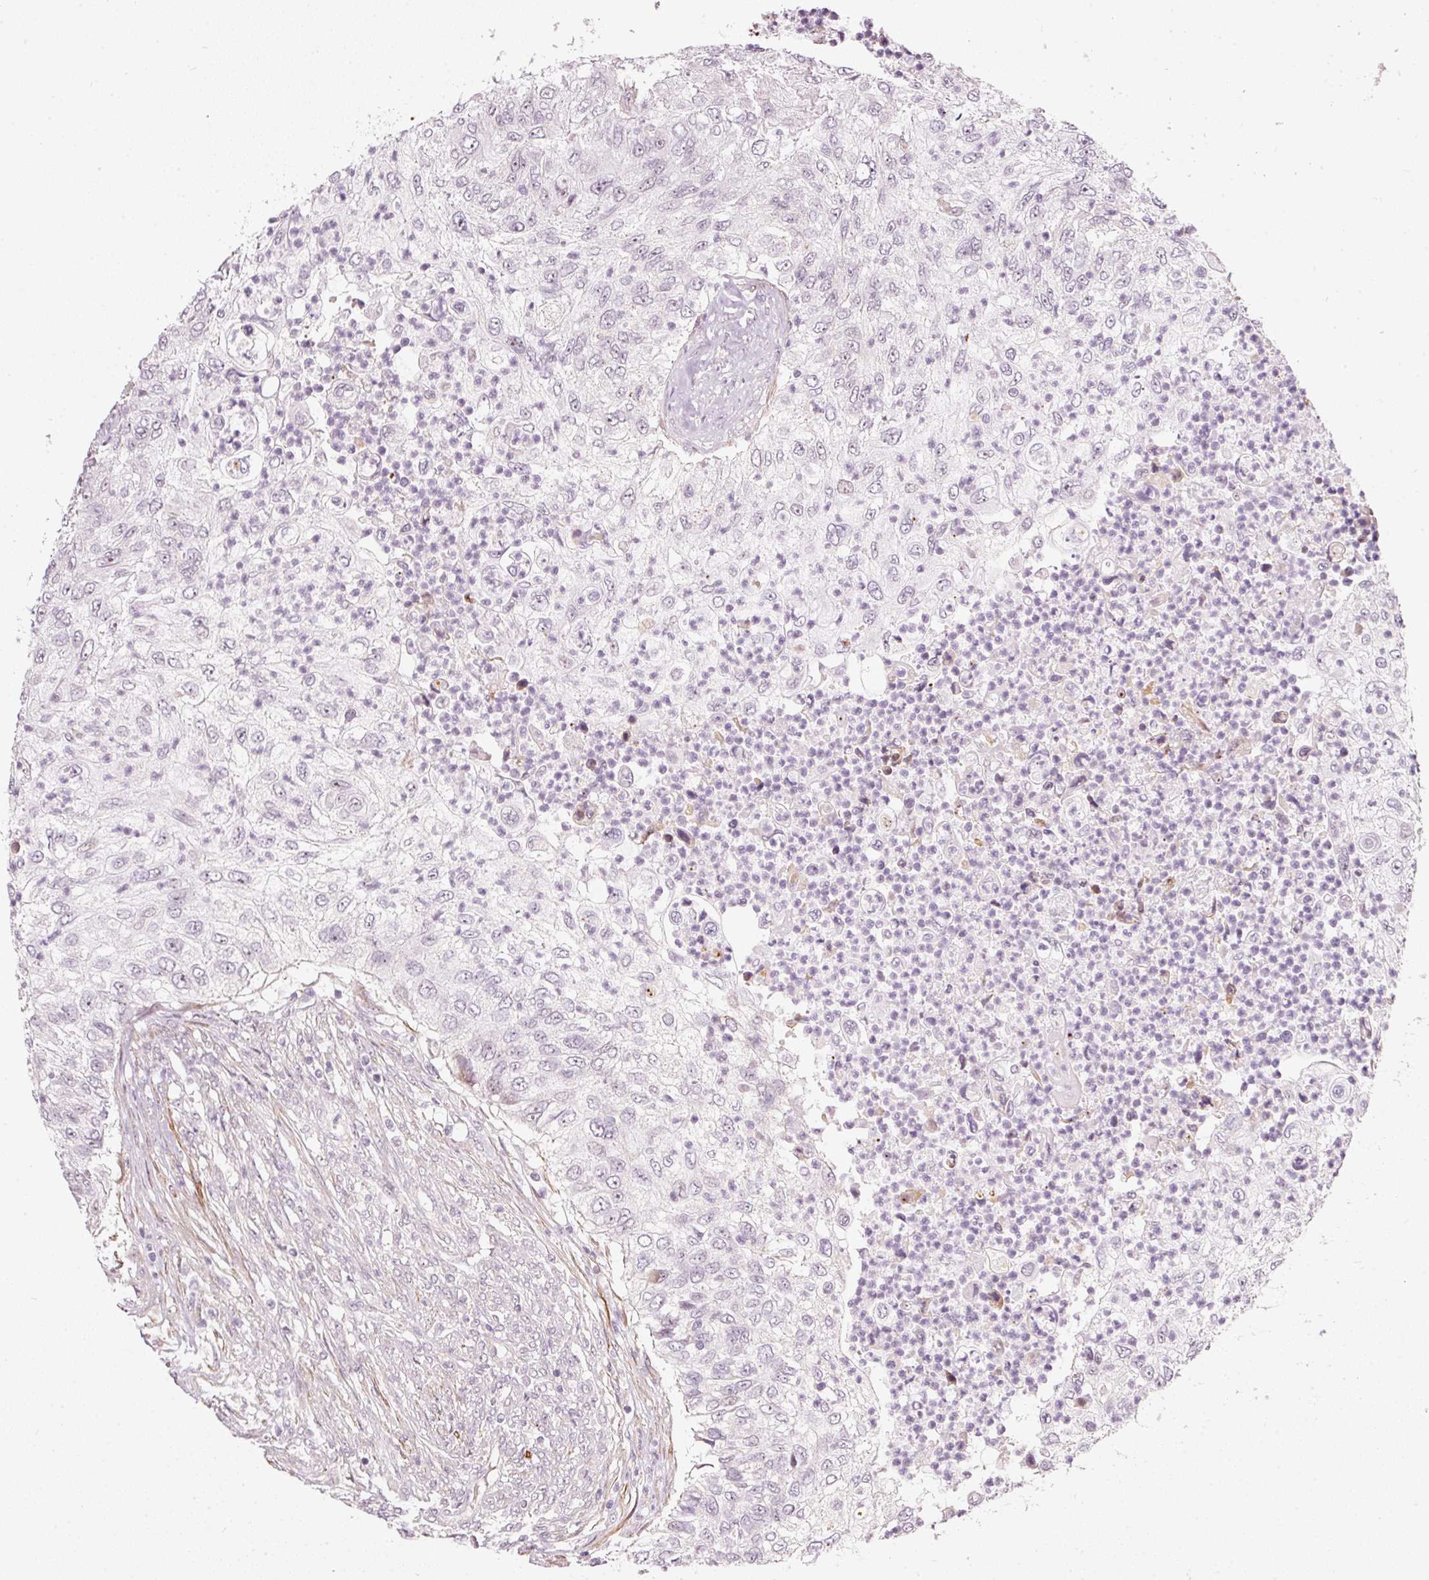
{"staining": {"intensity": "negative", "quantity": "none", "location": "none"}, "tissue": "urothelial cancer", "cell_type": "Tumor cells", "image_type": "cancer", "snomed": [{"axis": "morphology", "description": "Urothelial carcinoma, High grade"}, {"axis": "topography", "description": "Urinary bladder"}], "caption": "There is no significant positivity in tumor cells of urothelial cancer.", "gene": "MXRA8", "patient": {"sex": "female", "age": 60}}